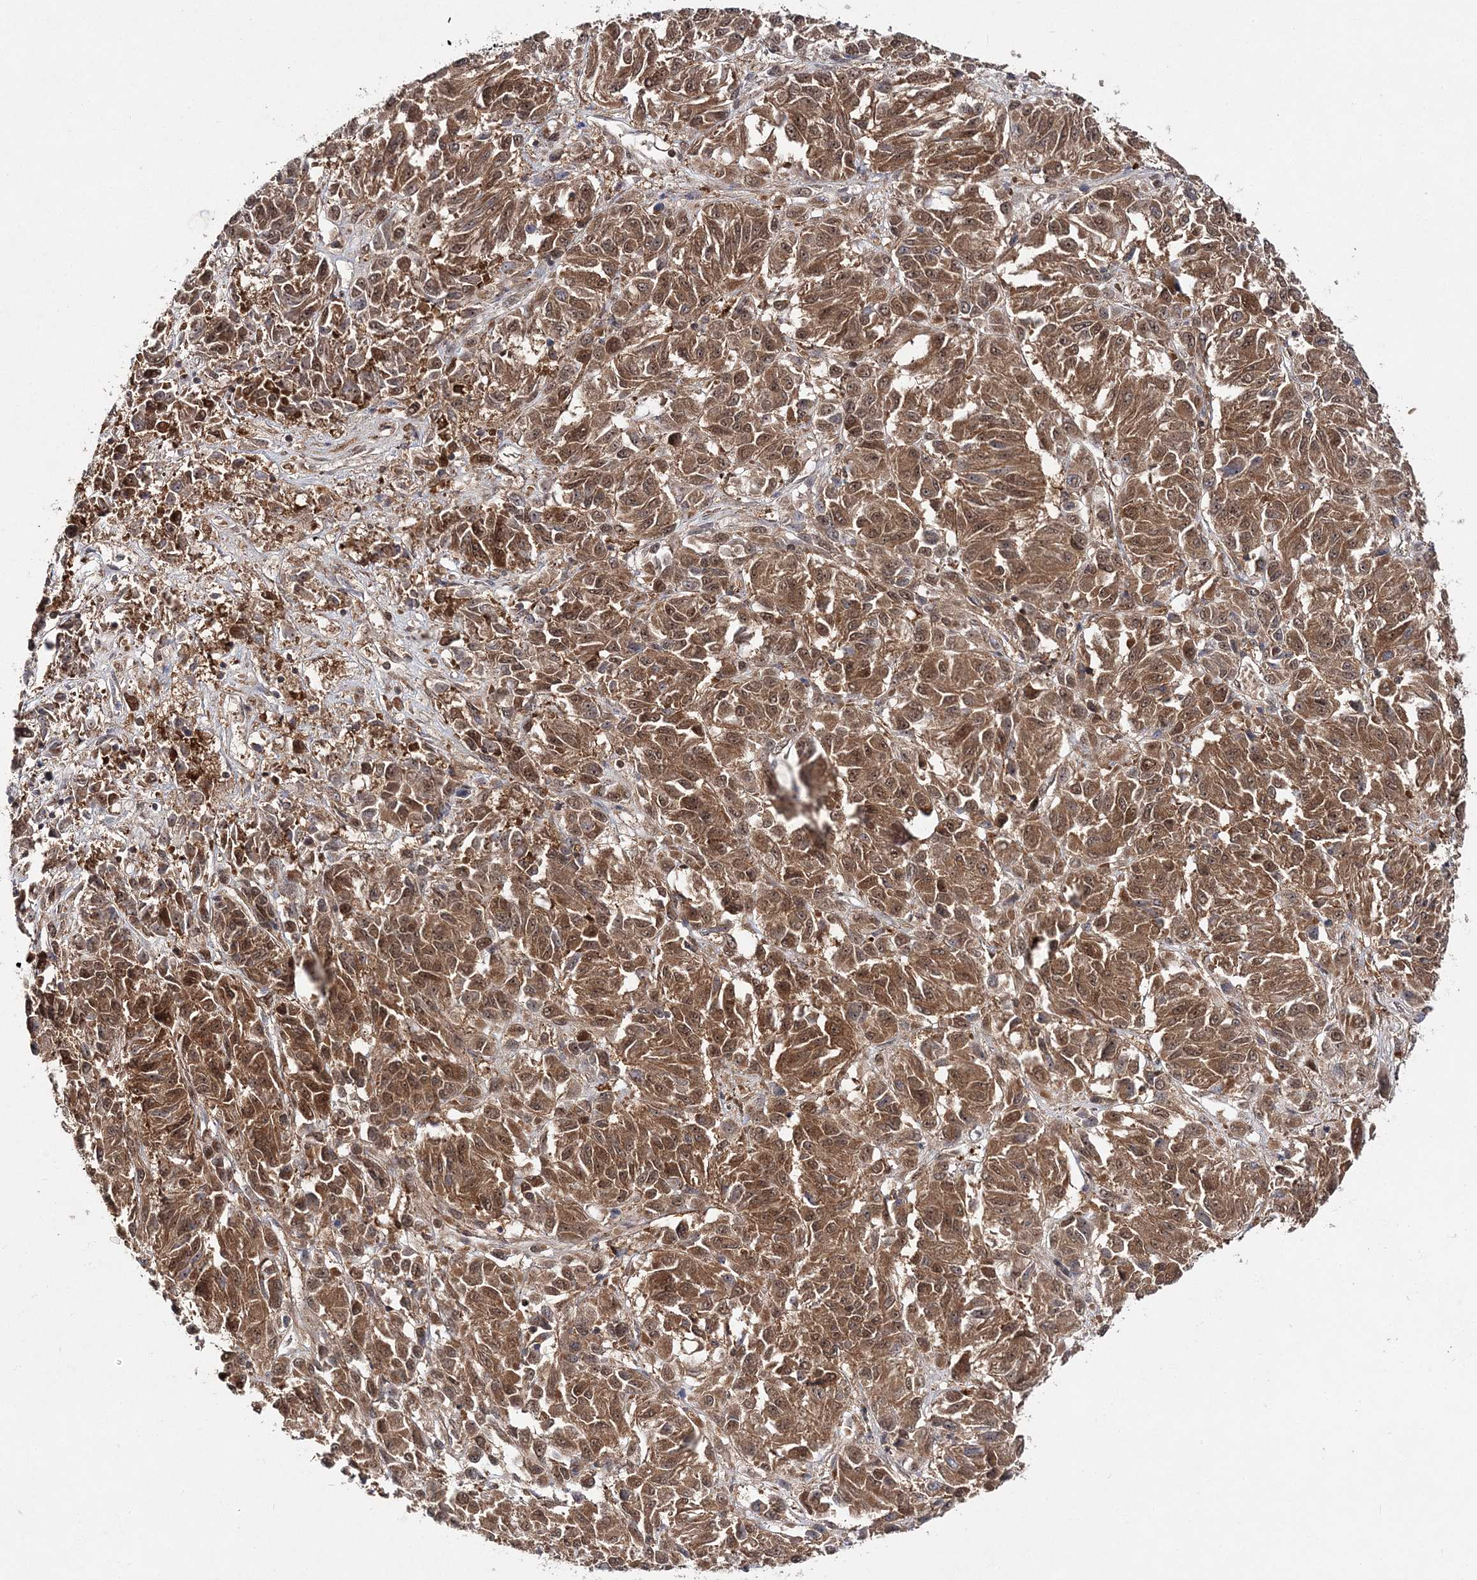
{"staining": {"intensity": "moderate", "quantity": ">75%", "location": "cytoplasmic/membranous,nuclear"}, "tissue": "melanoma", "cell_type": "Tumor cells", "image_type": "cancer", "snomed": [{"axis": "morphology", "description": "Malignant melanoma, Metastatic site"}, {"axis": "topography", "description": "Lung"}], "caption": "Immunohistochemistry micrograph of neoplastic tissue: melanoma stained using immunohistochemistry demonstrates medium levels of moderate protein expression localized specifically in the cytoplasmic/membranous and nuclear of tumor cells, appearing as a cytoplasmic/membranous and nuclear brown color.", "gene": "NIF3L1", "patient": {"sex": "male", "age": 64}}